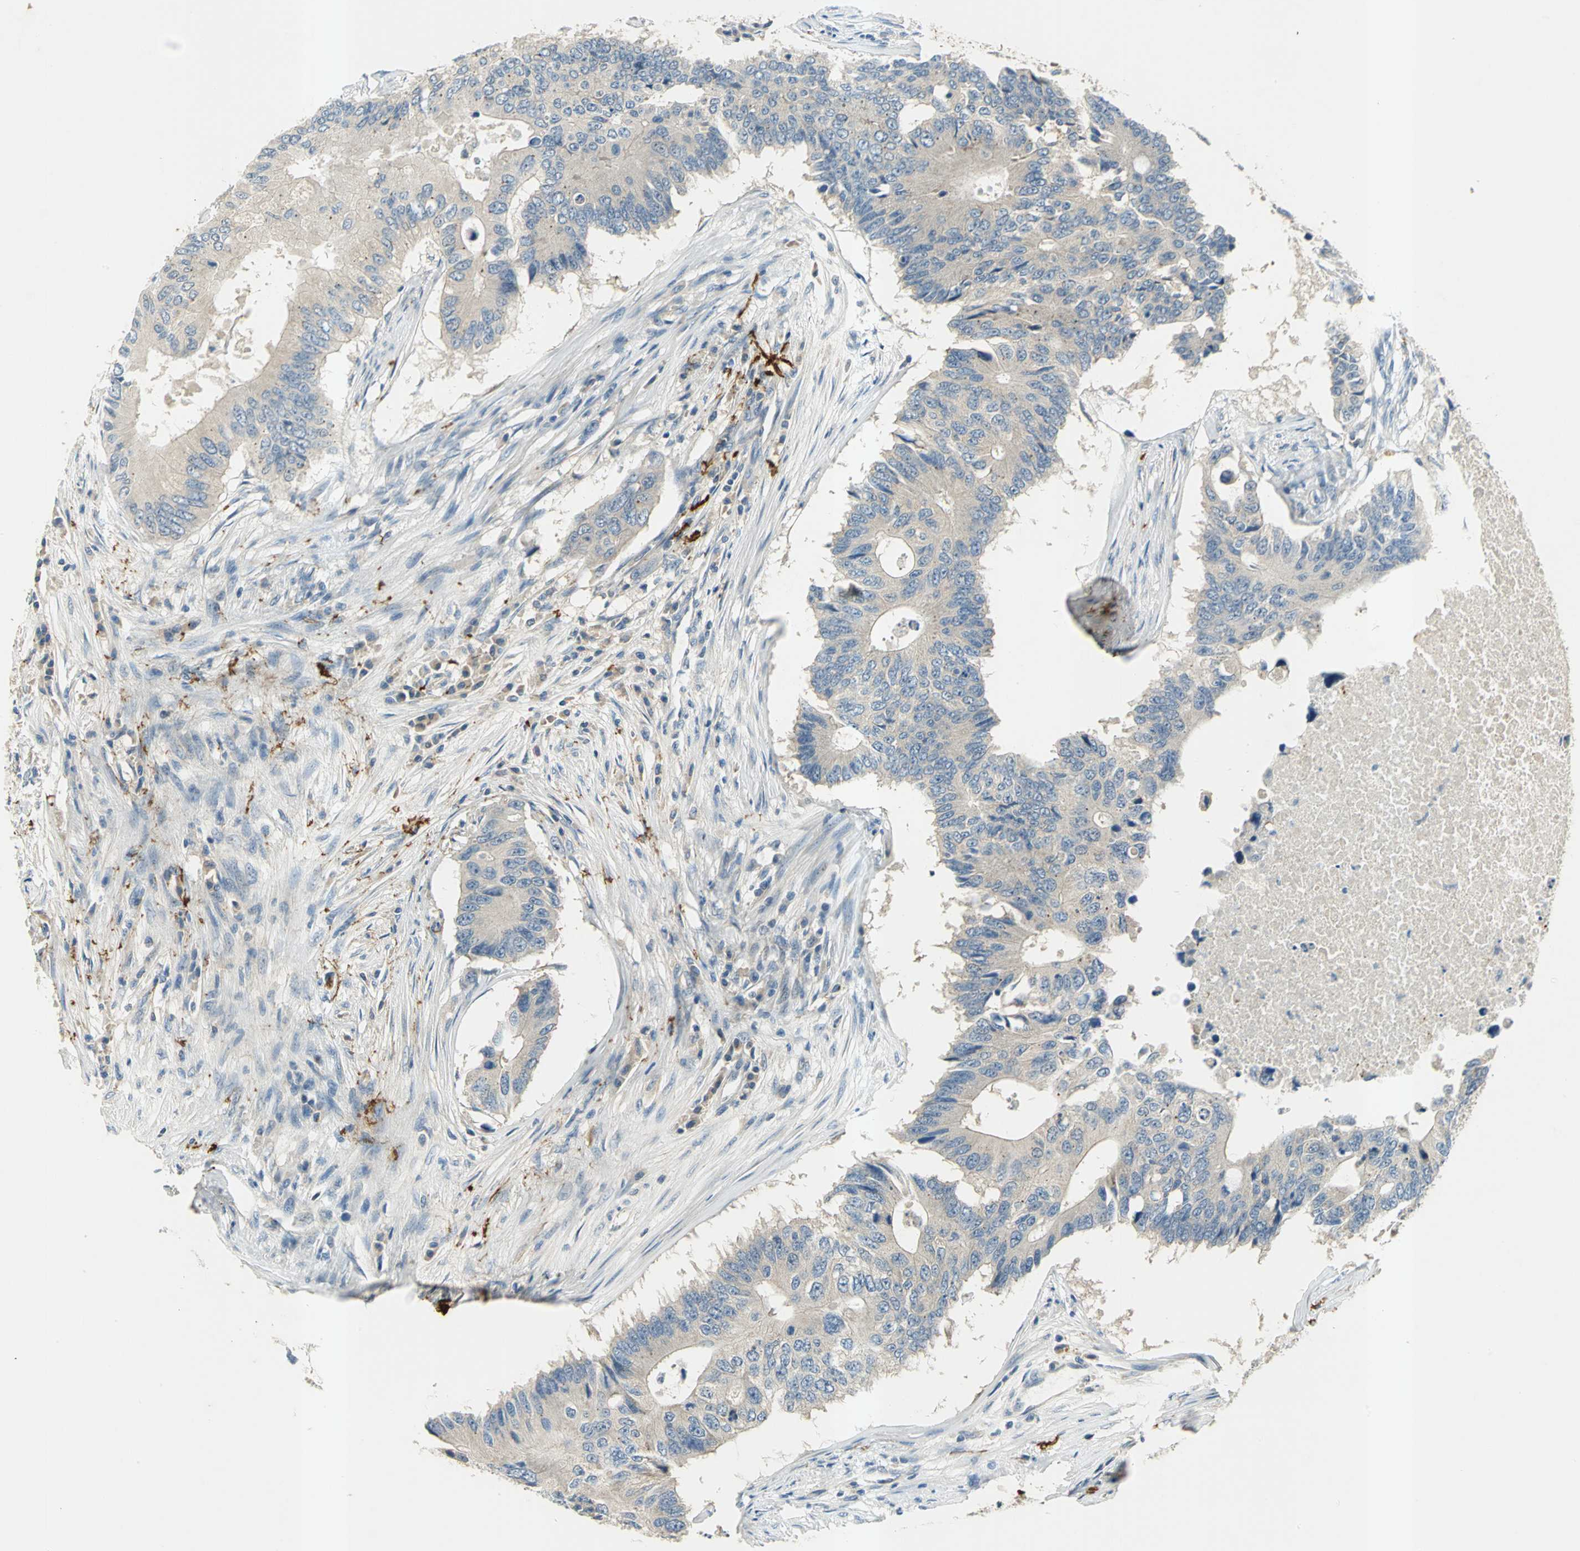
{"staining": {"intensity": "negative", "quantity": "none", "location": "none"}, "tissue": "colorectal cancer", "cell_type": "Tumor cells", "image_type": "cancer", "snomed": [{"axis": "morphology", "description": "Adenocarcinoma, NOS"}, {"axis": "topography", "description": "Colon"}], "caption": "A photomicrograph of human colorectal adenocarcinoma is negative for staining in tumor cells.", "gene": "SLC16A7", "patient": {"sex": "male", "age": 71}}